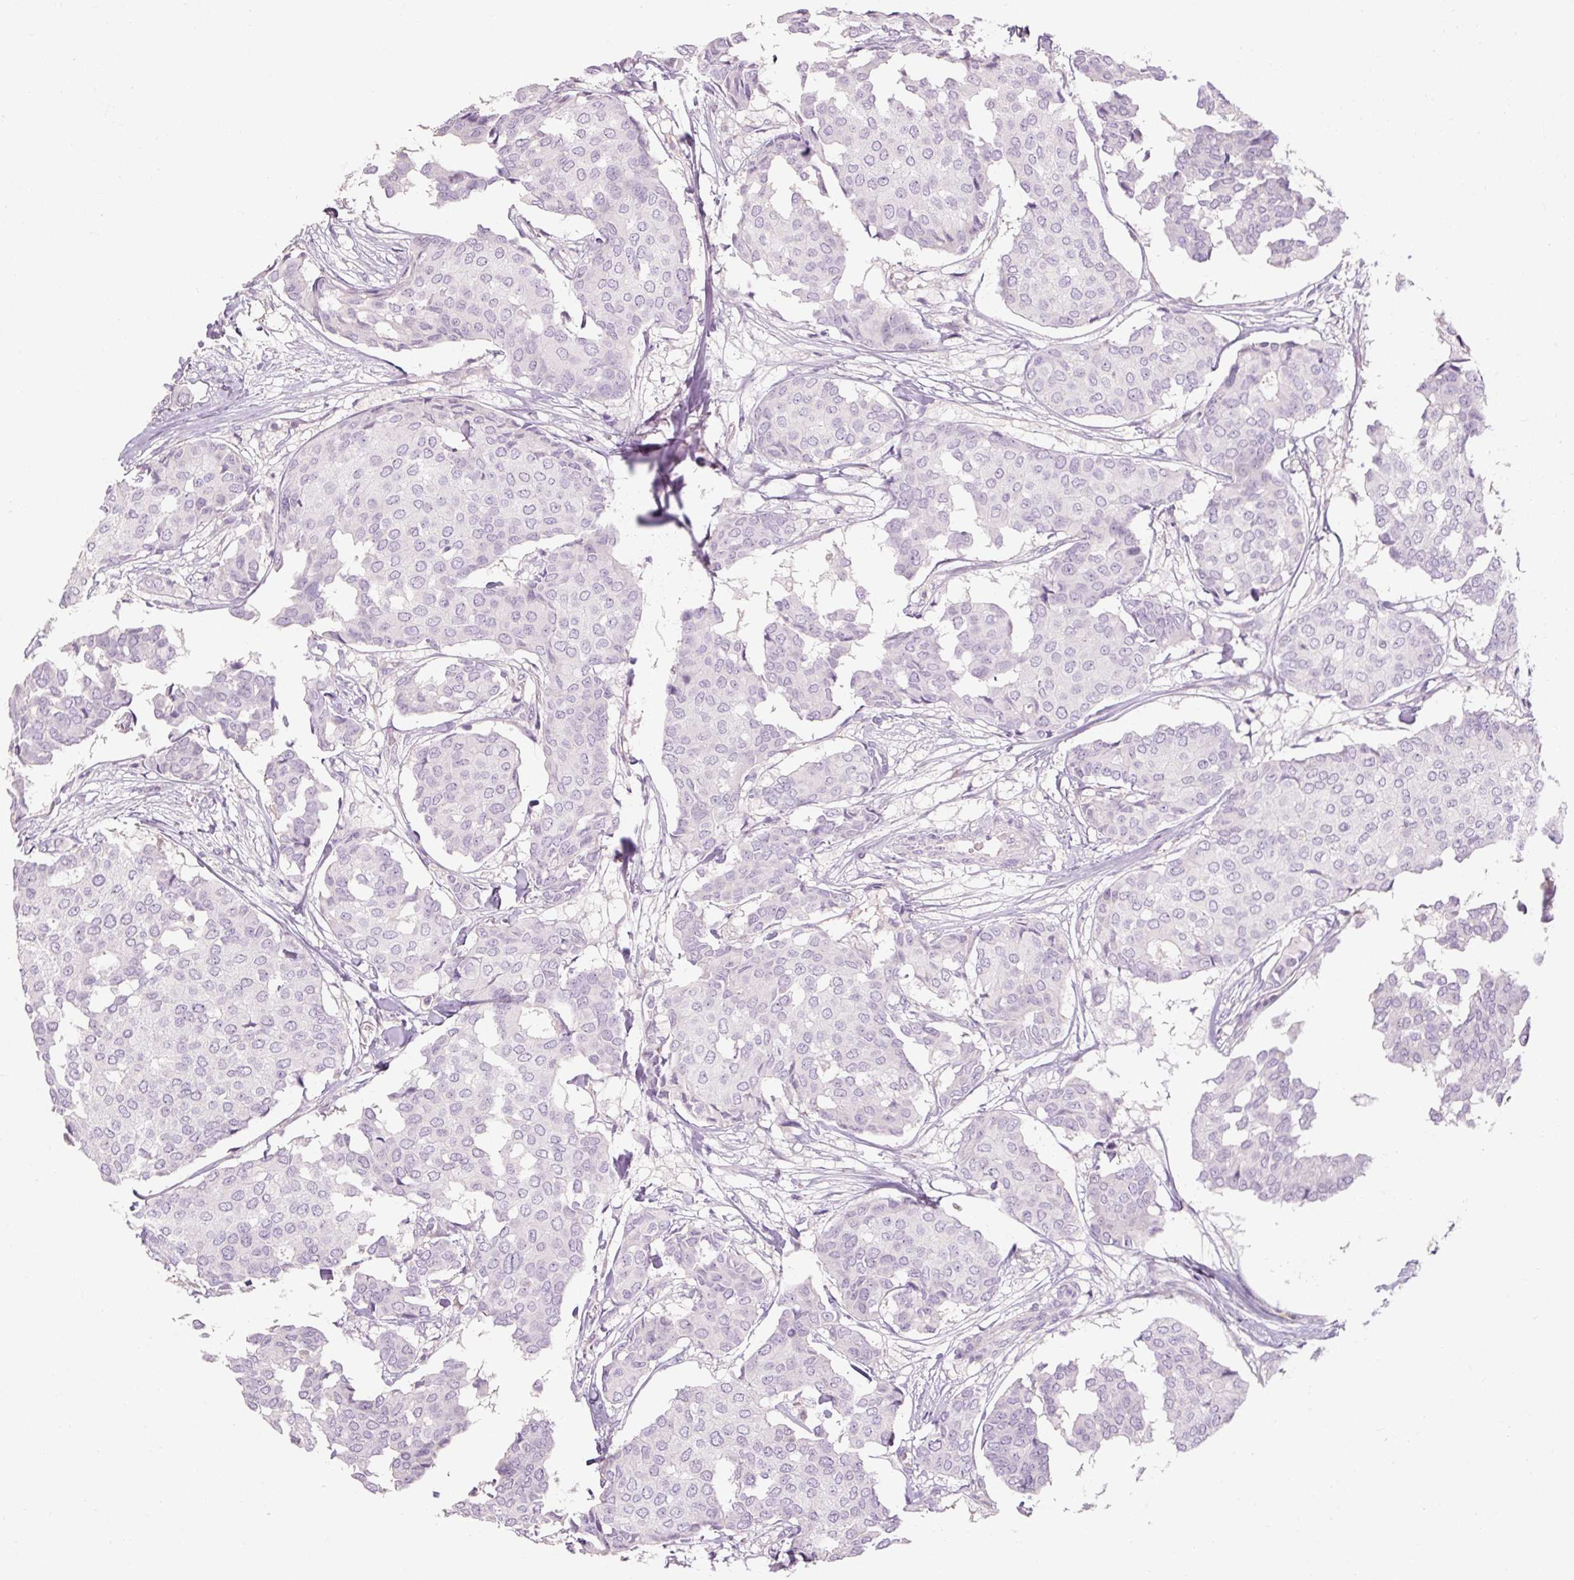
{"staining": {"intensity": "negative", "quantity": "none", "location": "none"}, "tissue": "breast cancer", "cell_type": "Tumor cells", "image_type": "cancer", "snomed": [{"axis": "morphology", "description": "Duct carcinoma"}, {"axis": "topography", "description": "Breast"}], "caption": "Tumor cells are negative for protein expression in human infiltrating ductal carcinoma (breast). Brightfield microscopy of immunohistochemistry stained with DAB (brown) and hematoxylin (blue), captured at high magnification.", "gene": "TIGD2", "patient": {"sex": "female", "age": 75}}